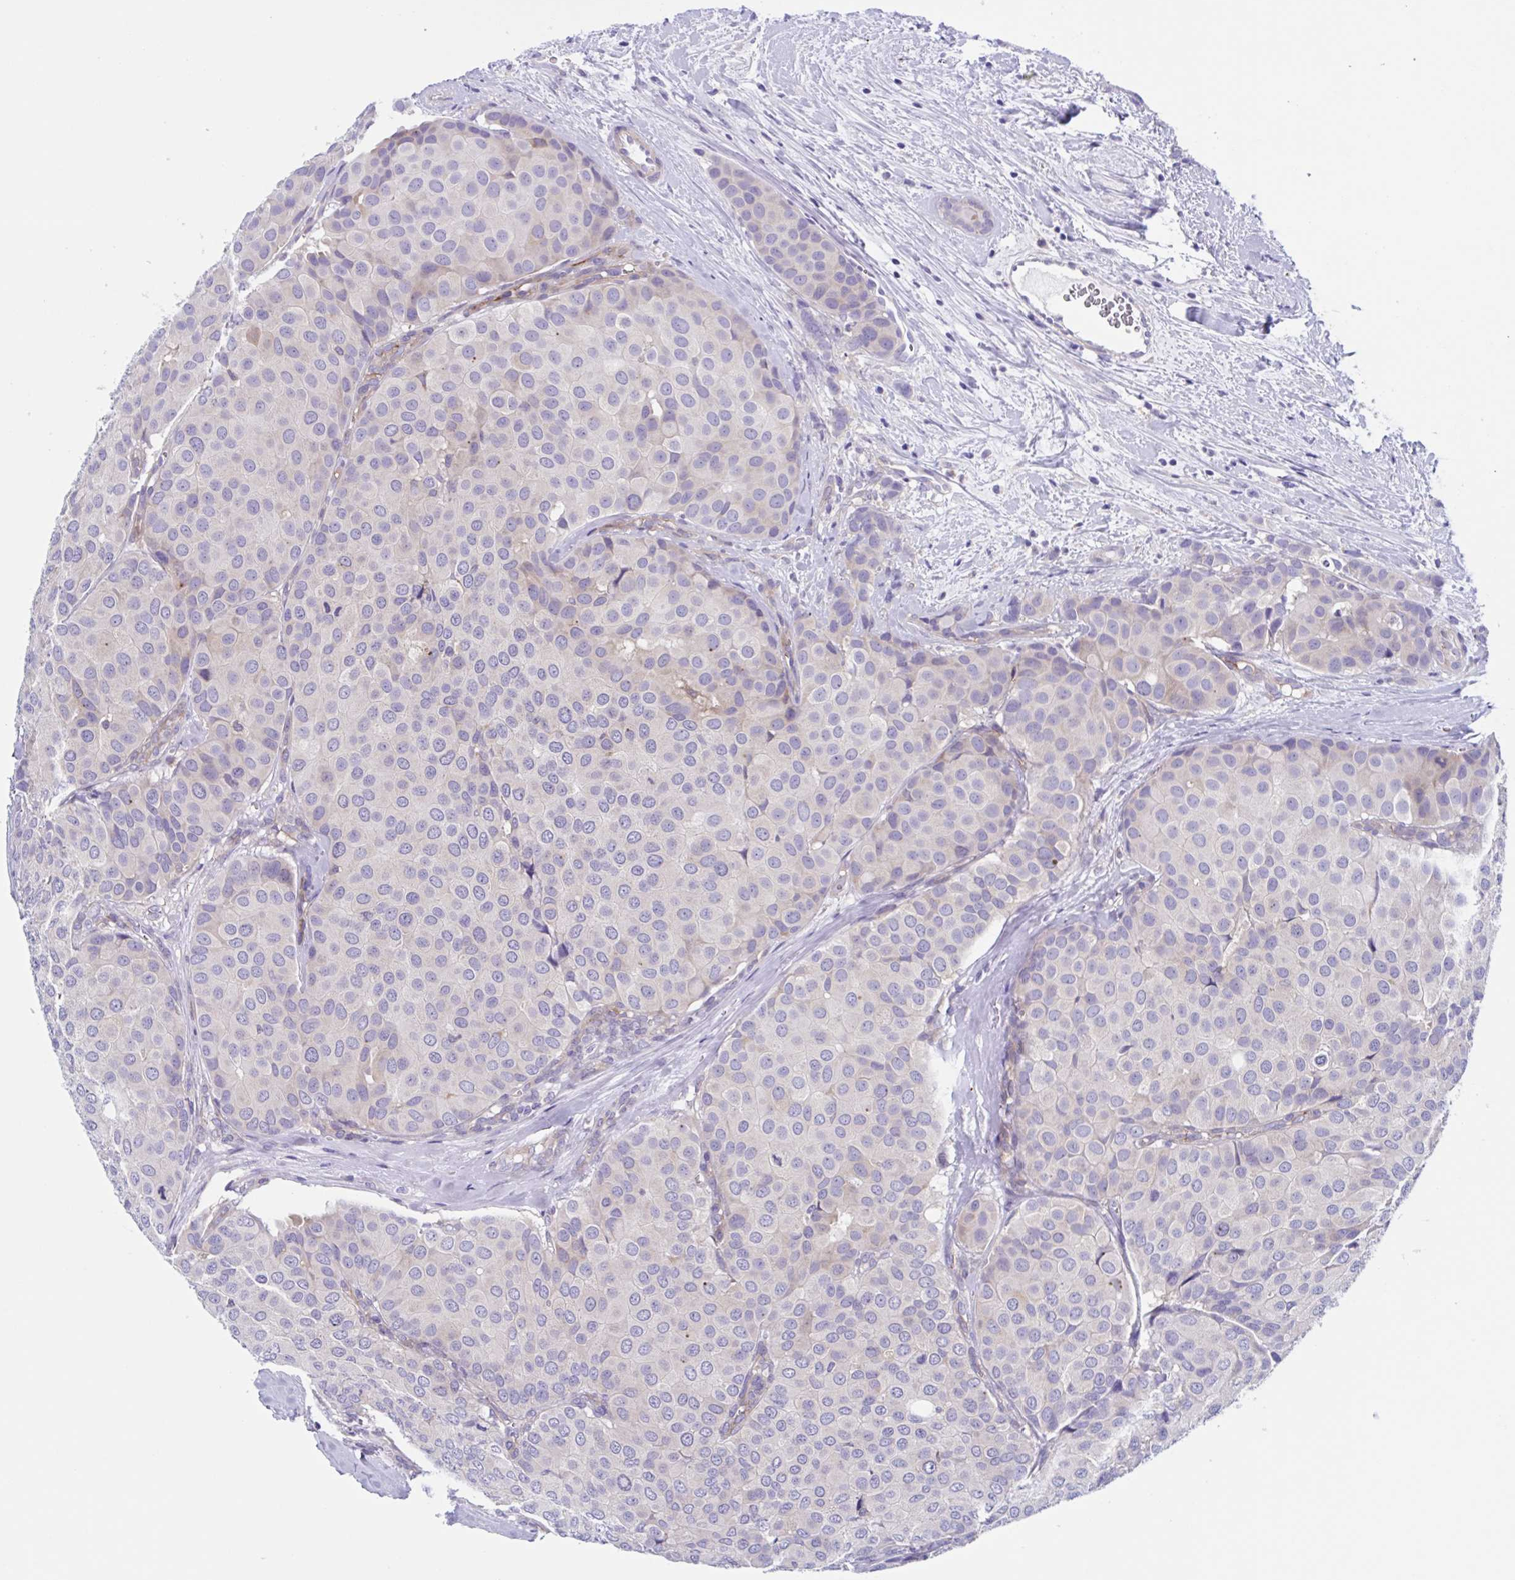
{"staining": {"intensity": "negative", "quantity": "none", "location": "none"}, "tissue": "breast cancer", "cell_type": "Tumor cells", "image_type": "cancer", "snomed": [{"axis": "morphology", "description": "Duct carcinoma"}, {"axis": "topography", "description": "Breast"}], "caption": "Immunohistochemistry of invasive ductal carcinoma (breast) reveals no expression in tumor cells.", "gene": "LPIN3", "patient": {"sex": "female", "age": 70}}